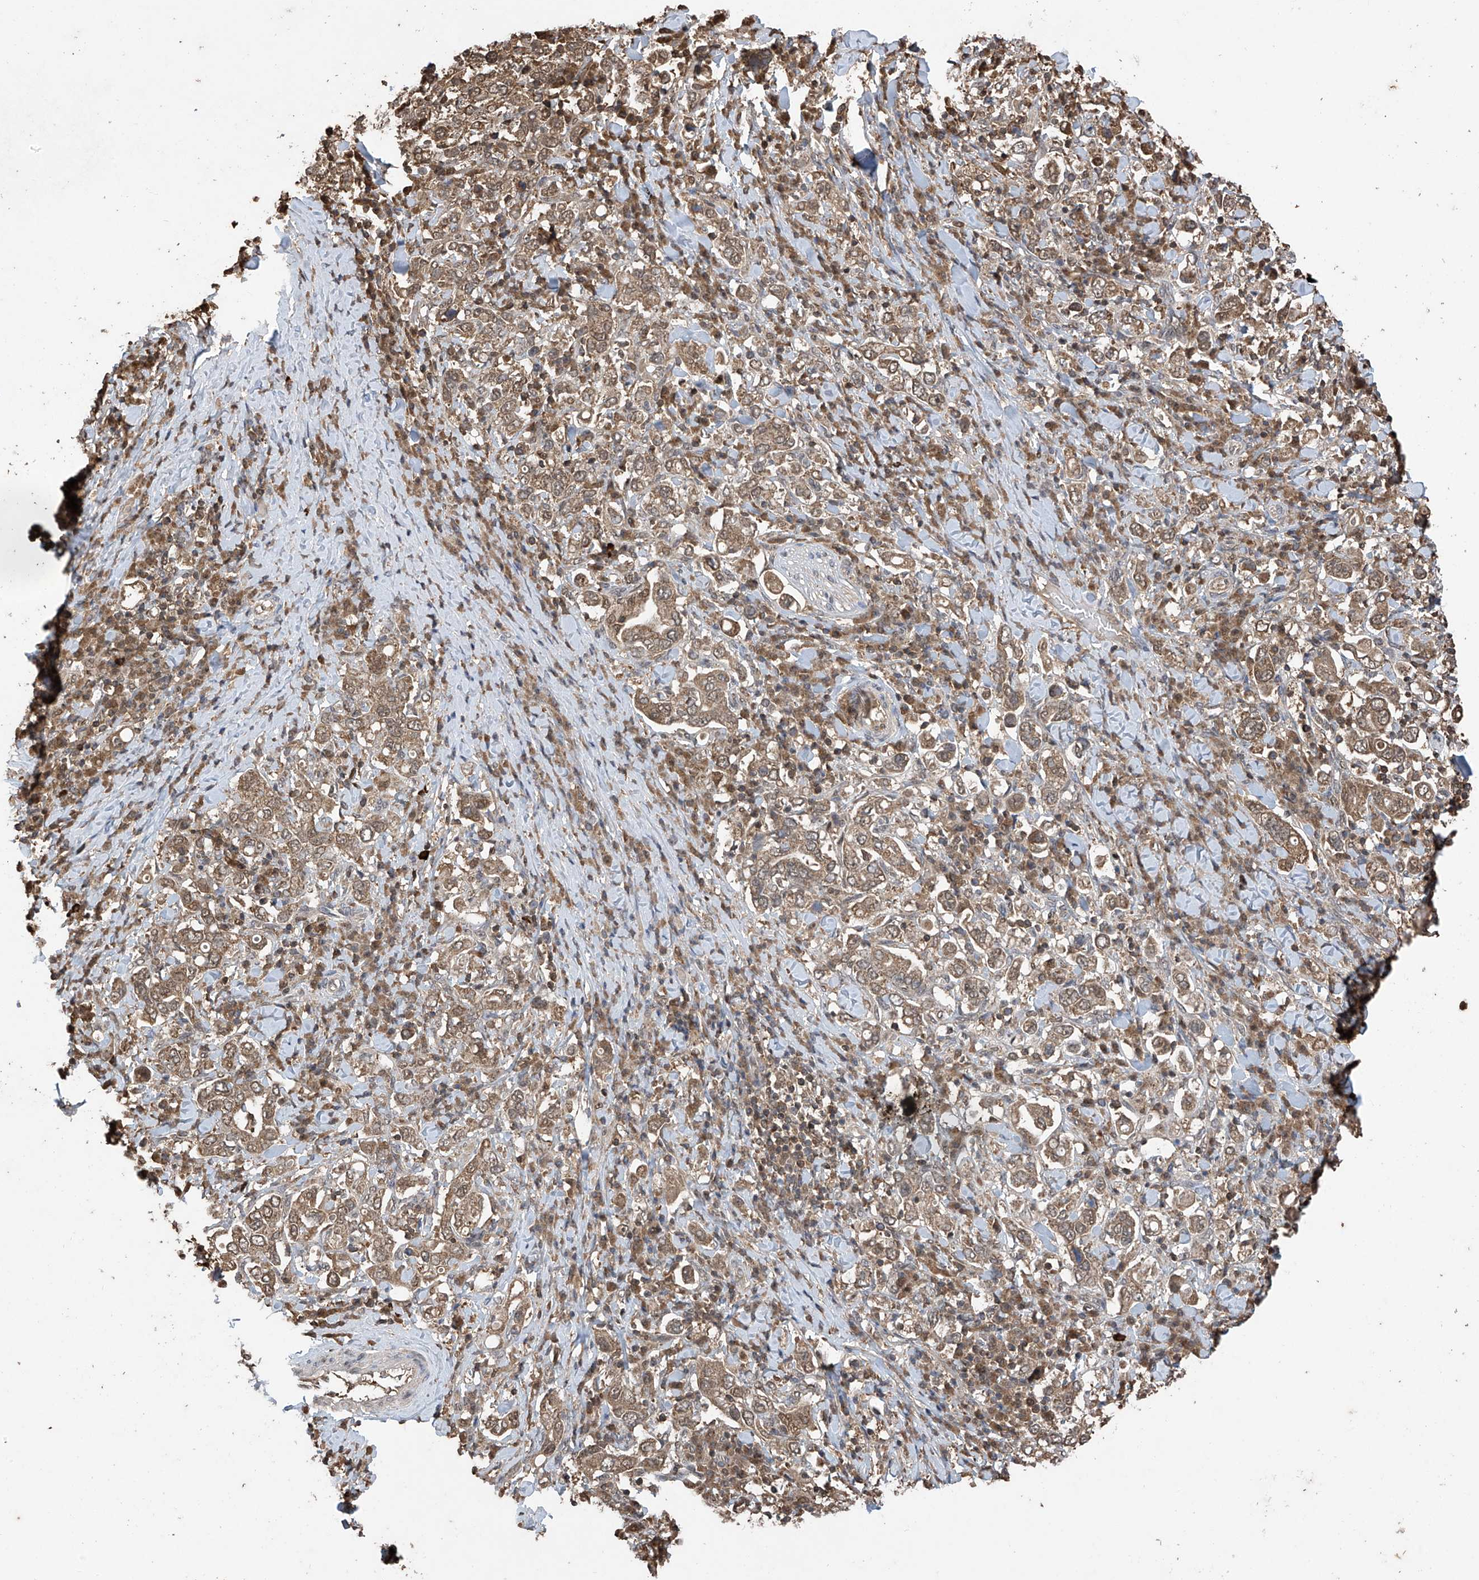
{"staining": {"intensity": "moderate", "quantity": ">75%", "location": "cytoplasmic/membranous"}, "tissue": "stomach cancer", "cell_type": "Tumor cells", "image_type": "cancer", "snomed": [{"axis": "morphology", "description": "Adenocarcinoma, NOS"}, {"axis": "topography", "description": "Stomach, upper"}], "caption": "Stomach cancer (adenocarcinoma) stained for a protein shows moderate cytoplasmic/membranous positivity in tumor cells.", "gene": "PNPT1", "patient": {"sex": "male", "age": 62}}